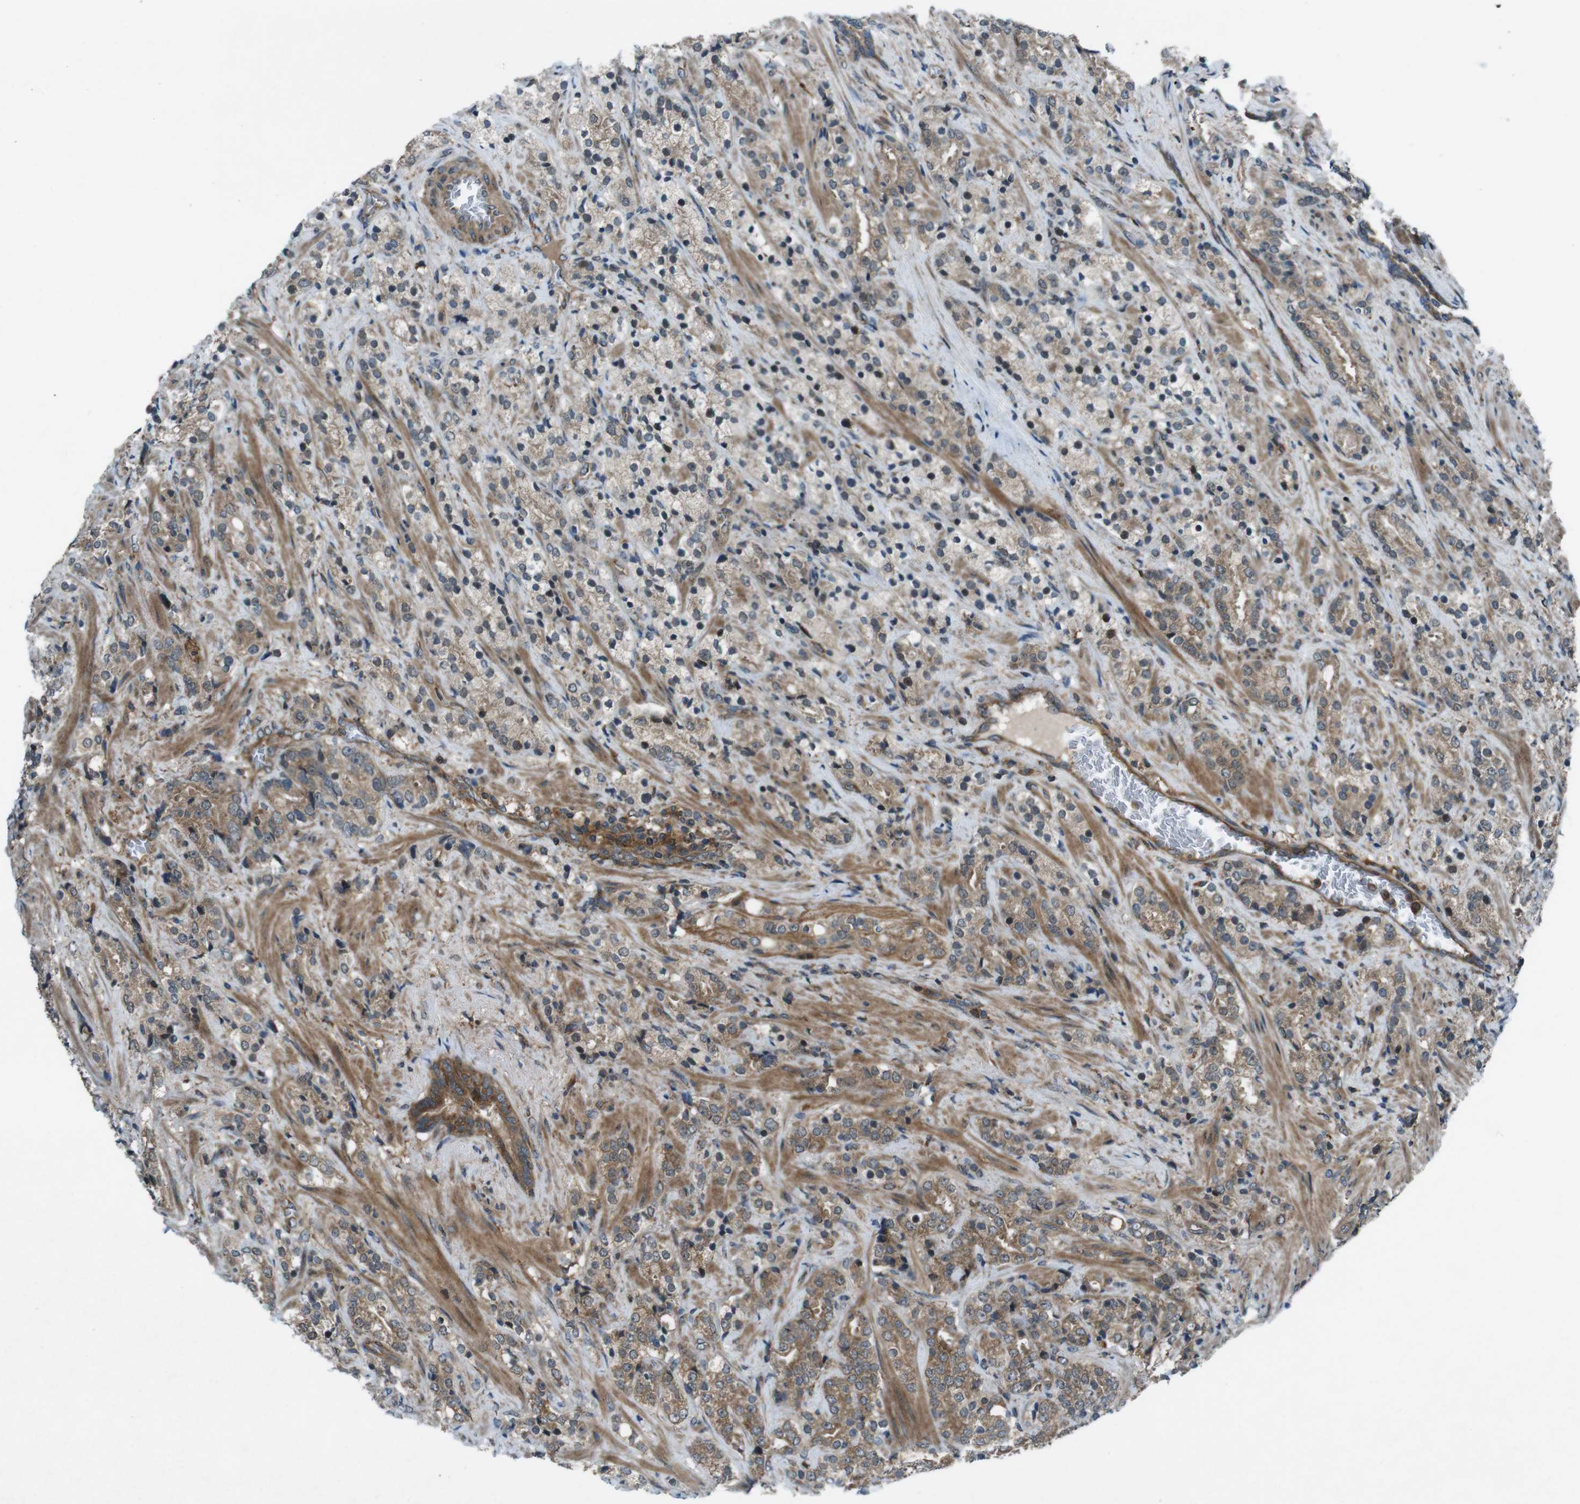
{"staining": {"intensity": "moderate", "quantity": "25%-75%", "location": "cytoplasmic/membranous"}, "tissue": "prostate cancer", "cell_type": "Tumor cells", "image_type": "cancer", "snomed": [{"axis": "morphology", "description": "Adenocarcinoma, High grade"}, {"axis": "topography", "description": "Prostate"}], "caption": "An immunohistochemistry photomicrograph of neoplastic tissue is shown. Protein staining in brown labels moderate cytoplasmic/membranous positivity in adenocarcinoma (high-grade) (prostate) within tumor cells.", "gene": "SLC27A4", "patient": {"sex": "male", "age": 71}}